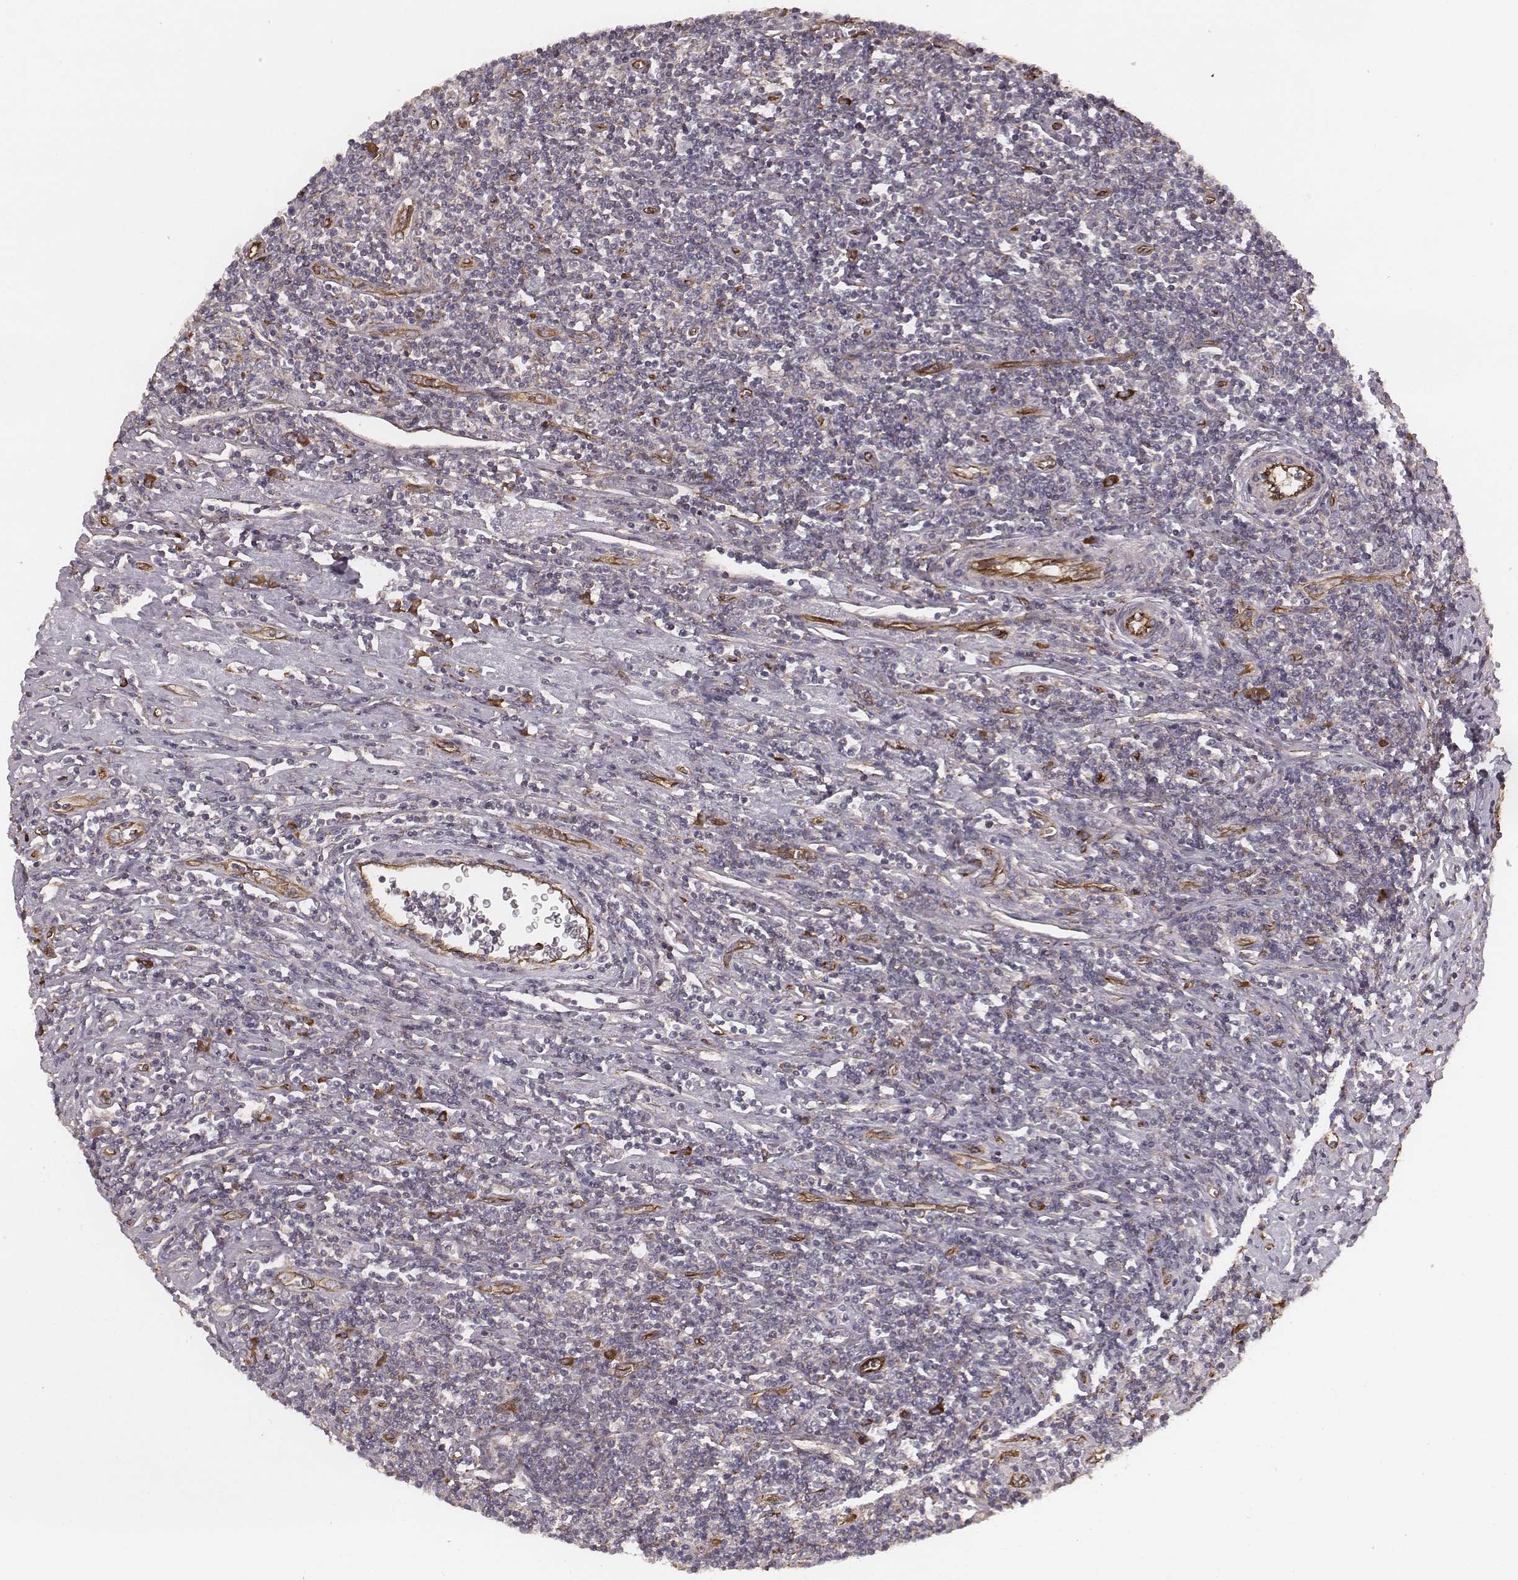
{"staining": {"intensity": "negative", "quantity": "none", "location": "none"}, "tissue": "lymphoma", "cell_type": "Tumor cells", "image_type": "cancer", "snomed": [{"axis": "morphology", "description": "Hodgkin's disease, NOS"}, {"axis": "topography", "description": "Lymph node"}], "caption": "Human Hodgkin's disease stained for a protein using IHC displays no expression in tumor cells.", "gene": "PALMD", "patient": {"sex": "male", "age": 40}}